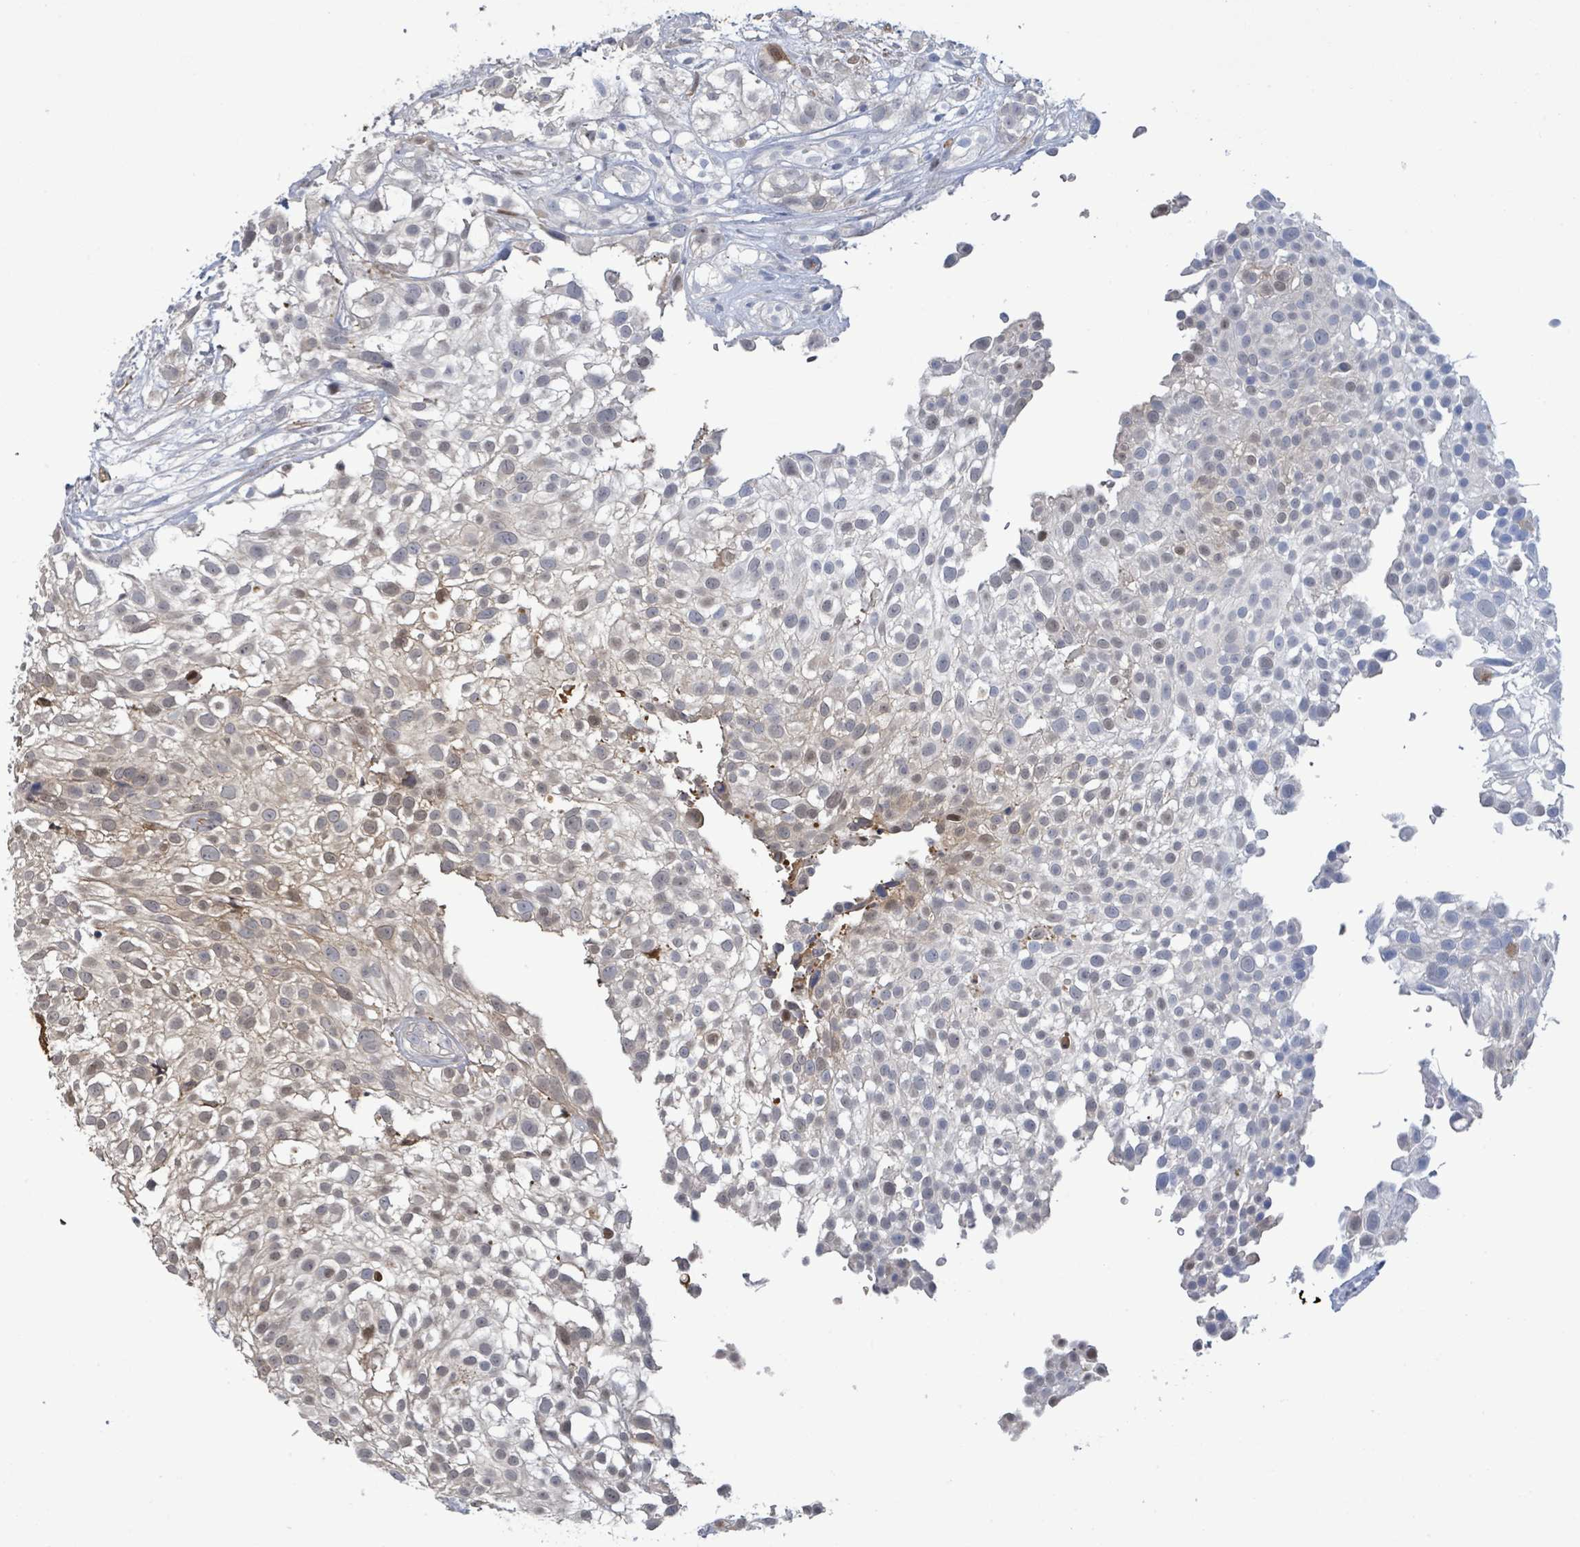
{"staining": {"intensity": "negative", "quantity": "none", "location": "none"}, "tissue": "urothelial cancer", "cell_type": "Tumor cells", "image_type": "cancer", "snomed": [{"axis": "morphology", "description": "Urothelial carcinoma, High grade"}, {"axis": "topography", "description": "Urinary bladder"}], "caption": "DAB (3,3'-diaminobenzidine) immunohistochemical staining of human high-grade urothelial carcinoma shows no significant staining in tumor cells. (DAB (3,3'-diaminobenzidine) immunohistochemistry (IHC) with hematoxylin counter stain).", "gene": "PGAM1", "patient": {"sex": "male", "age": 56}}